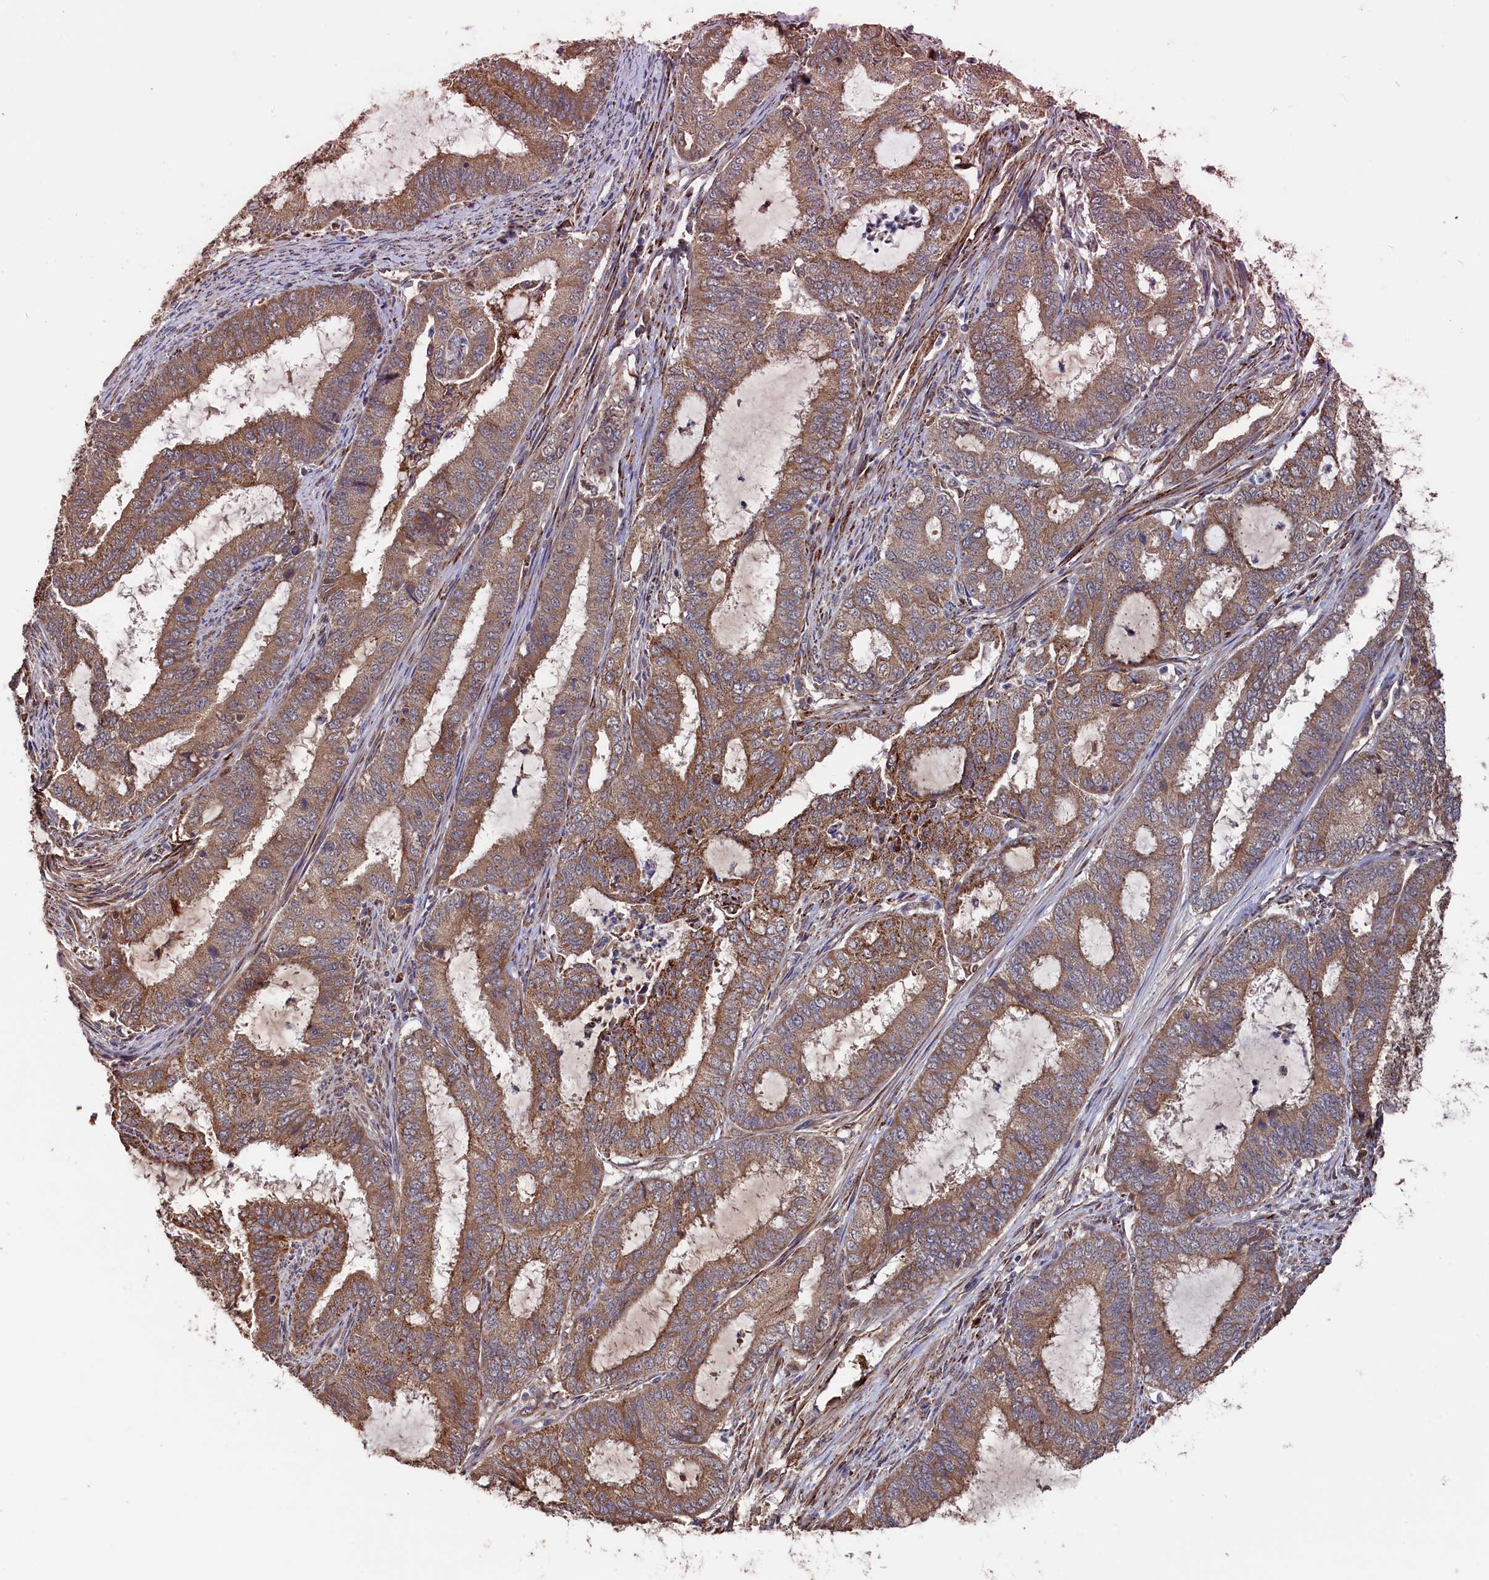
{"staining": {"intensity": "moderate", "quantity": ">75%", "location": "cytoplasmic/membranous"}, "tissue": "endometrial cancer", "cell_type": "Tumor cells", "image_type": "cancer", "snomed": [{"axis": "morphology", "description": "Adenocarcinoma, NOS"}, {"axis": "topography", "description": "Endometrium"}], "caption": "A brown stain shows moderate cytoplasmic/membranous positivity of a protein in human endometrial cancer (adenocarcinoma) tumor cells.", "gene": "SLC12A4", "patient": {"sex": "female", "age": 51}}